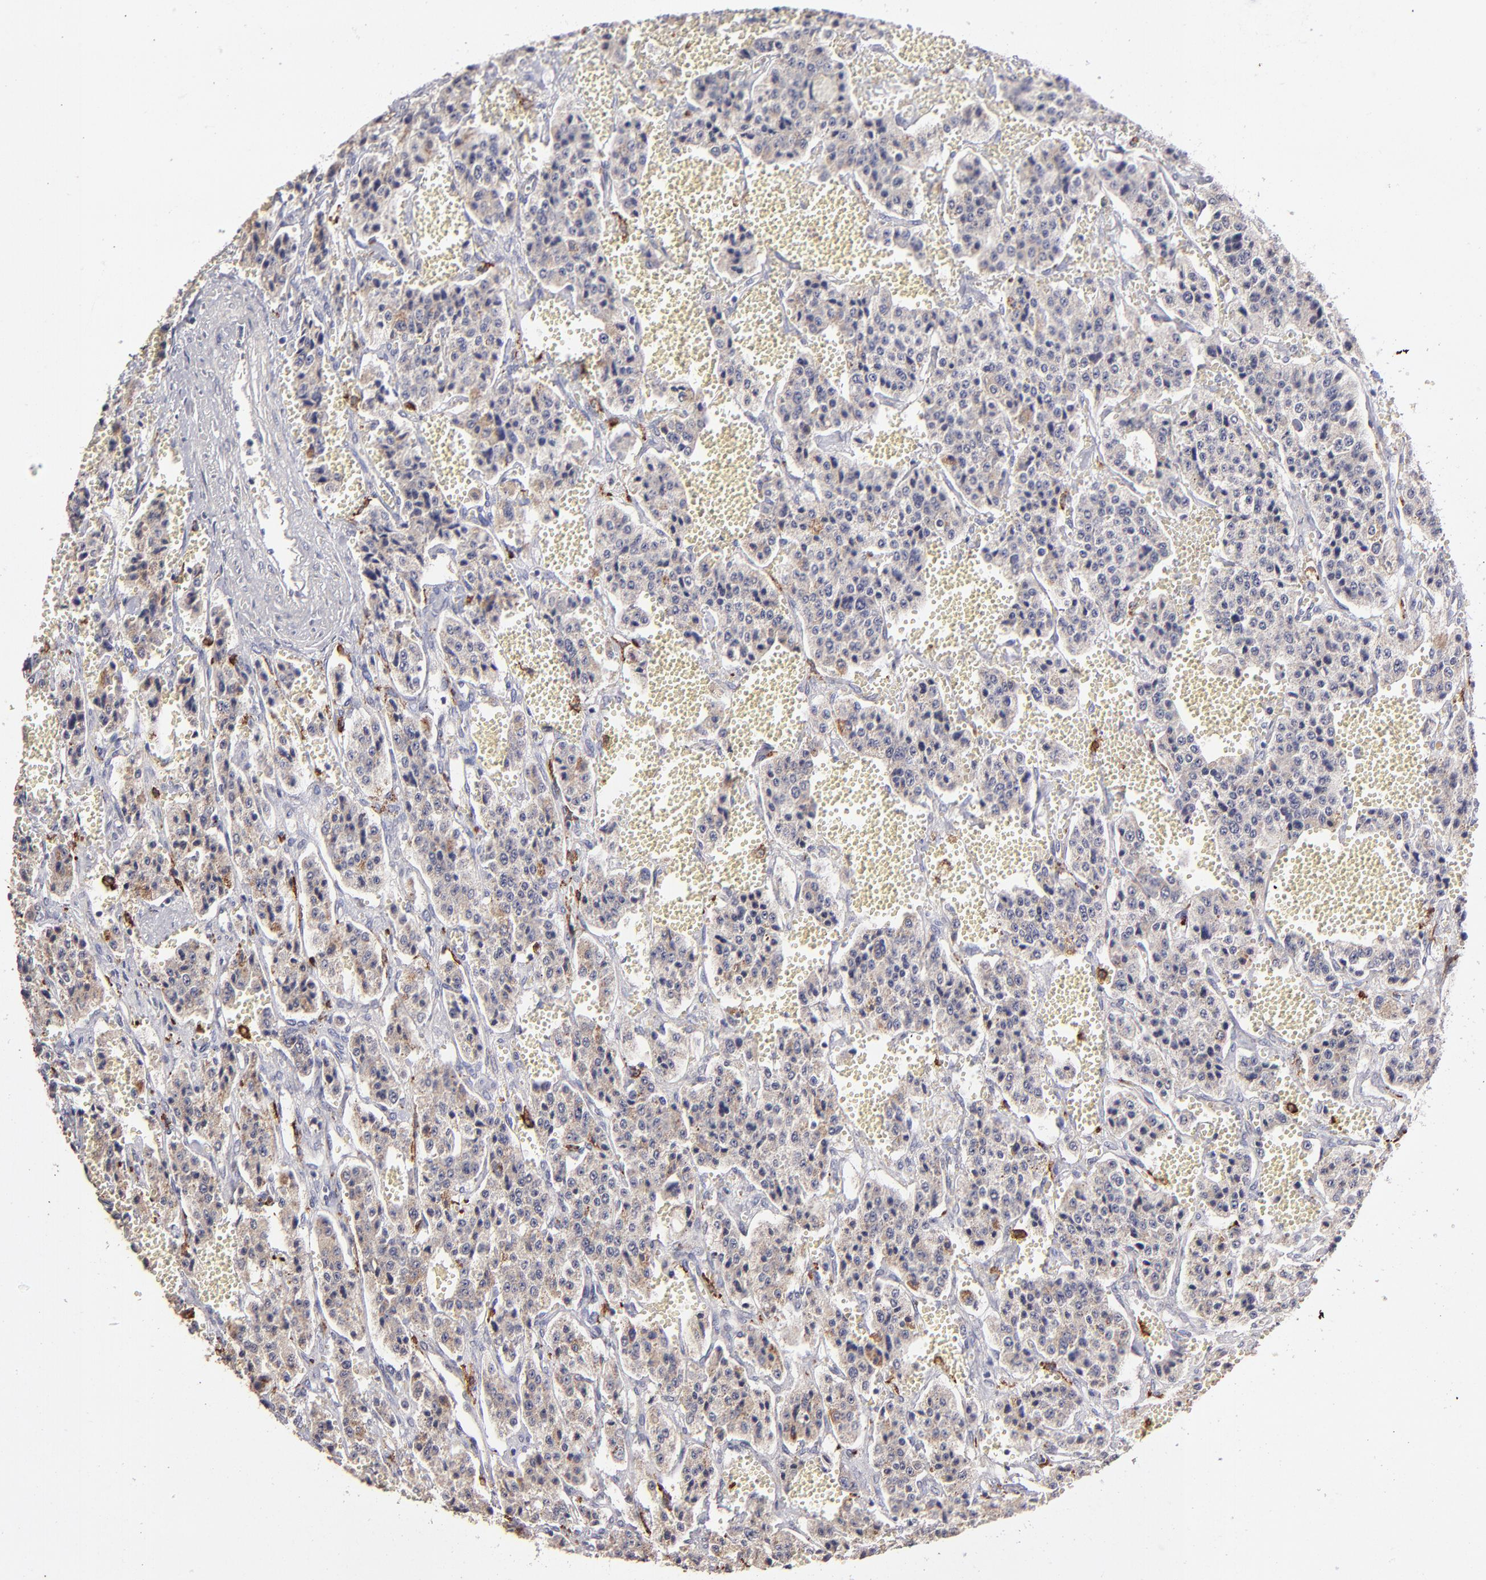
{"staining": {"intensity": "weak", "quantity": ">75%", "location": "cytoplasmic/membranous"}, "tissue": "carcinoid", "cell_type": "Tumor cells", "image_type": "cancer", "snomed": [{"axis": "morphology", "description": "Carcinoid, malignant, NOS"}, {"axis": "topography", "description": "Small intestine"}], "caption": "This is an image of immunohistochemistry (IHC) staining of carcinoid, which shows weak positivity in the cytoplasmic/membranous of tumor cells.", "gene": "GLDC", "patient": {"sex": "male", "age": 52}}